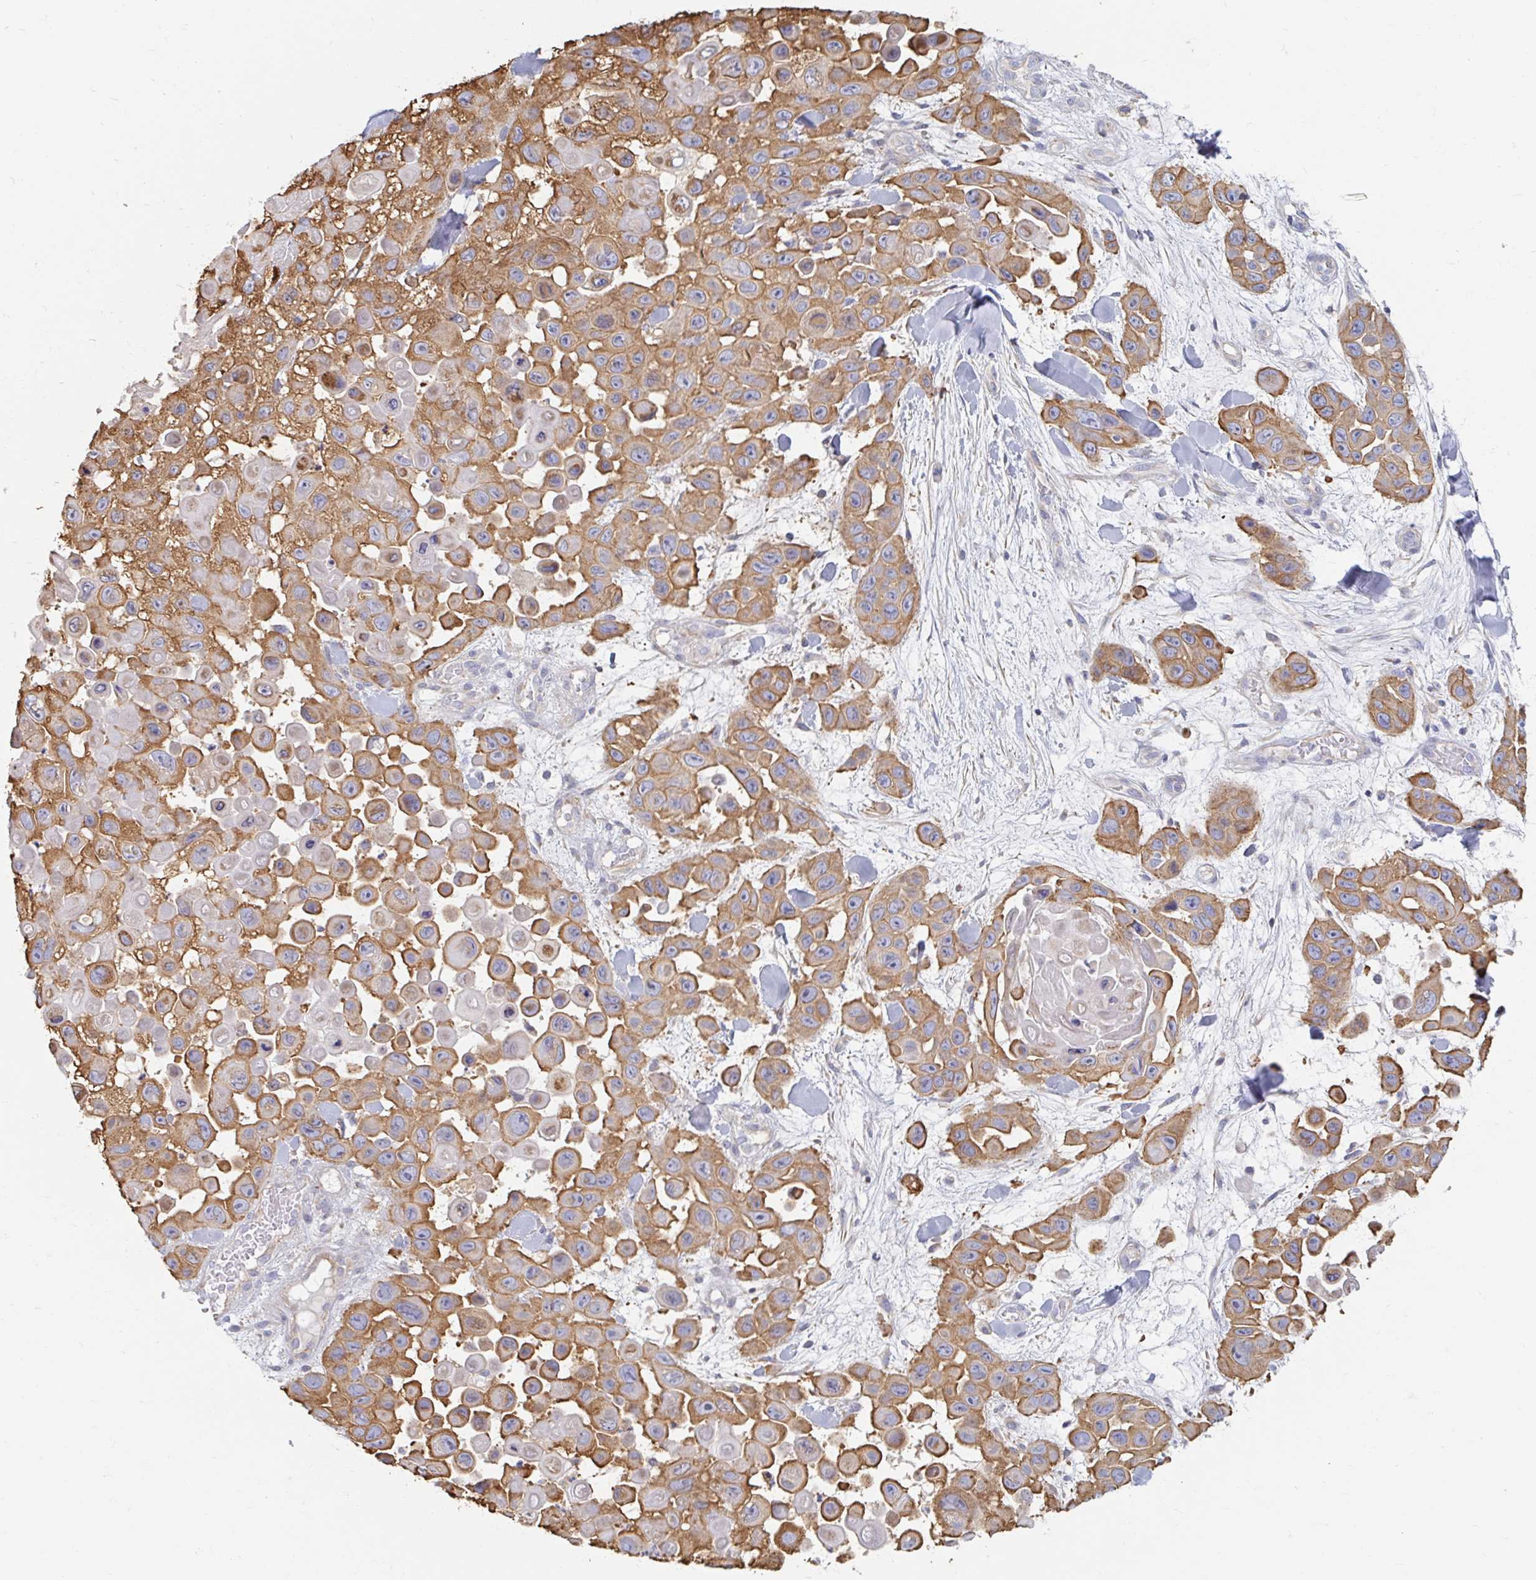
{"staining": {"intensity": "moderate", "quantity": ">75%", "location": "cytoplasmic/membranous"}, "tissue": "skin cancer", "cell_type": "Tumor cells", "image_type": "cancer", "snomed": [{"axis": "morphology", "description": "Squamous cell carcinoma, NOS"}, {"axis": "topography", "description": "Skin"}], "caption": "The photomicrograph exhibits staining of squamous cell carcinoma (skin), revealing moderate cytoplasmic/membranous protein staining (brown color) within tumor cells.", "gene": "MYLK2", "patient": {"sex": "male", "age": 81}}